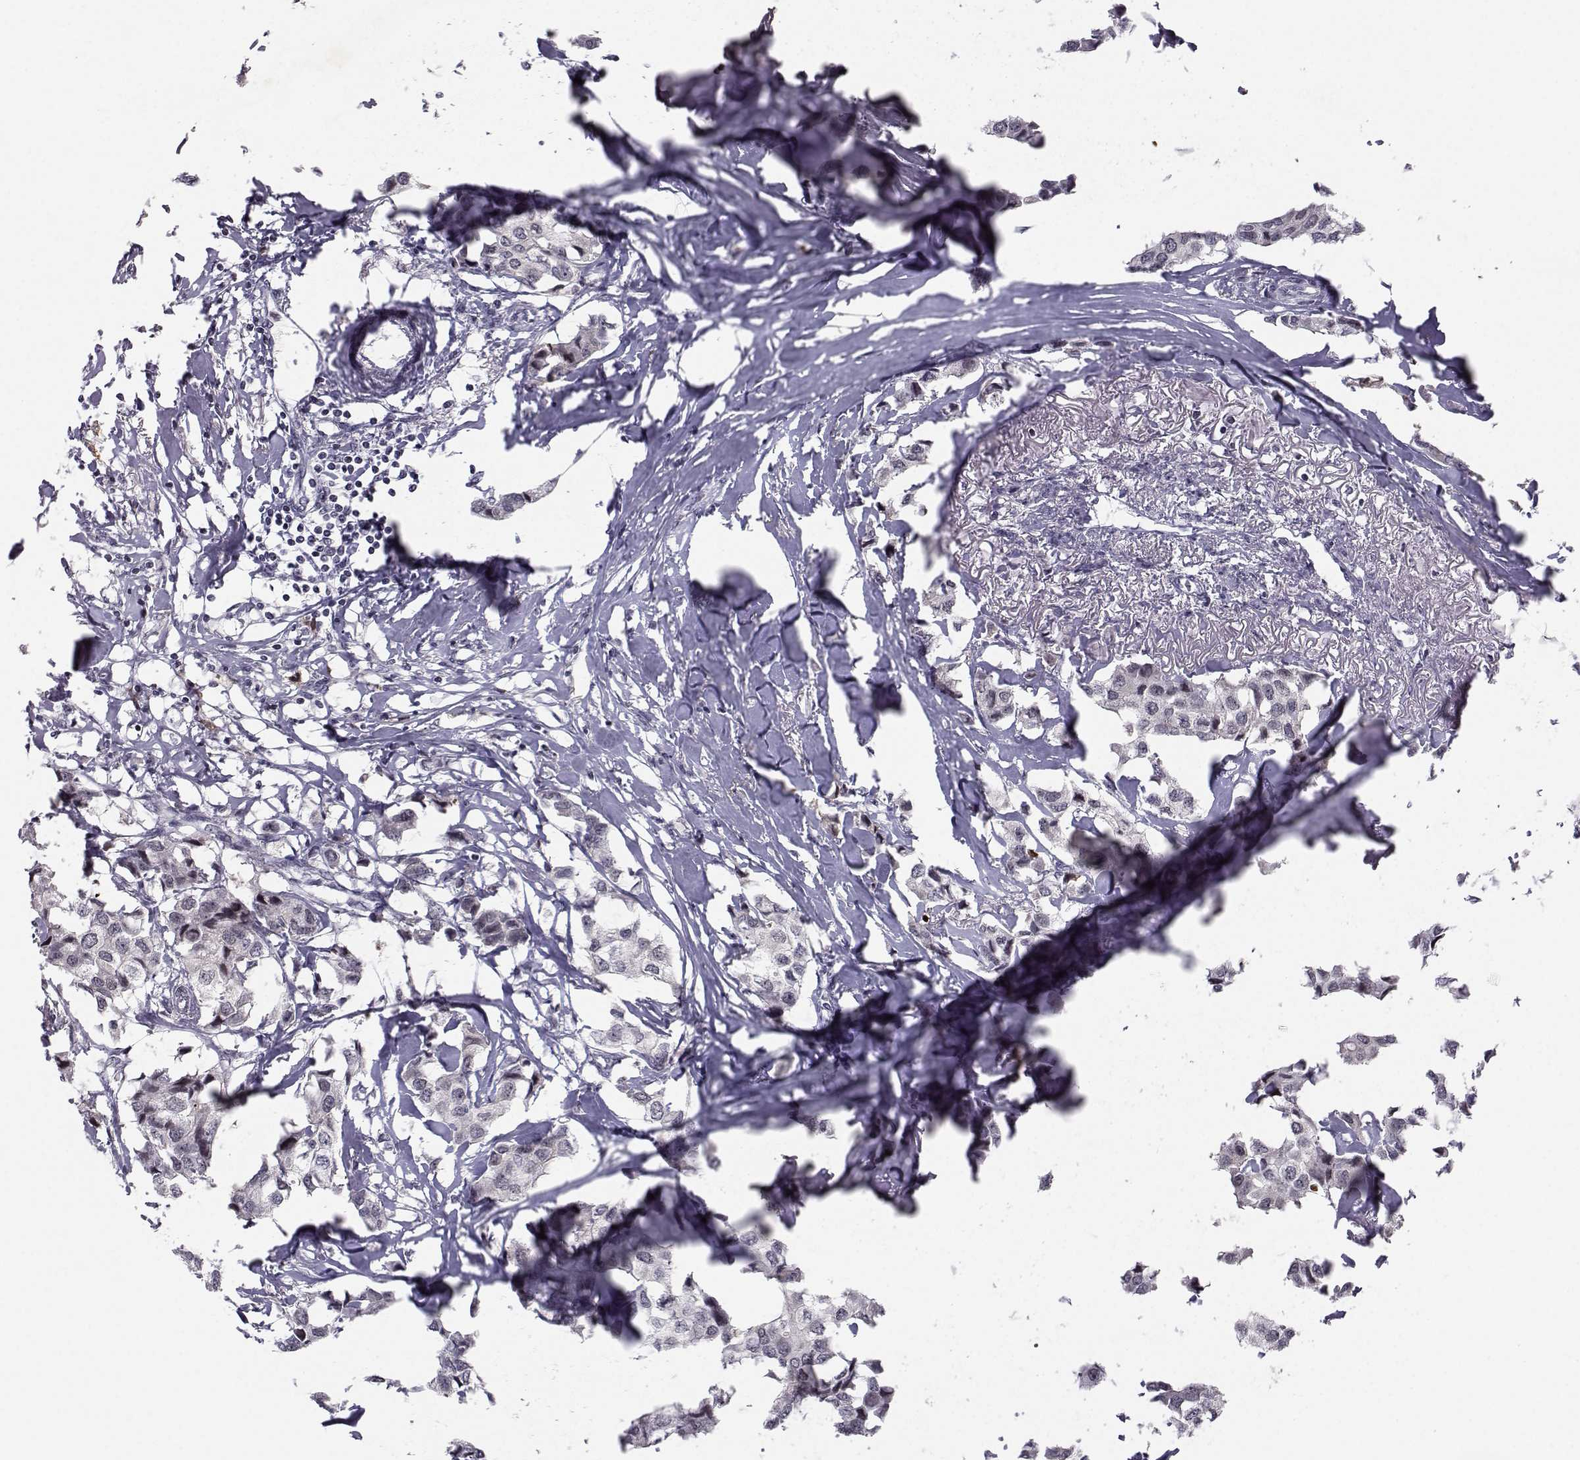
{"staining": {"intensity": "negative", "quantity": "none", "location": "none"}, "tissue": "breast cancer", "cell_type": "Tumor cells", "image_type": "cancer", "snomed": [{"axis": "morphology", "description": "Duct carcinoma"}, {"axis": "topography", "description": "Breast"}], "caption": "The micrograph displays no significant expression in tumor cells of breast cancer (infiltrating ductal carcinoma).", "gene": "MARCHF4", "patient": {"sex": "female", "age": 80}}